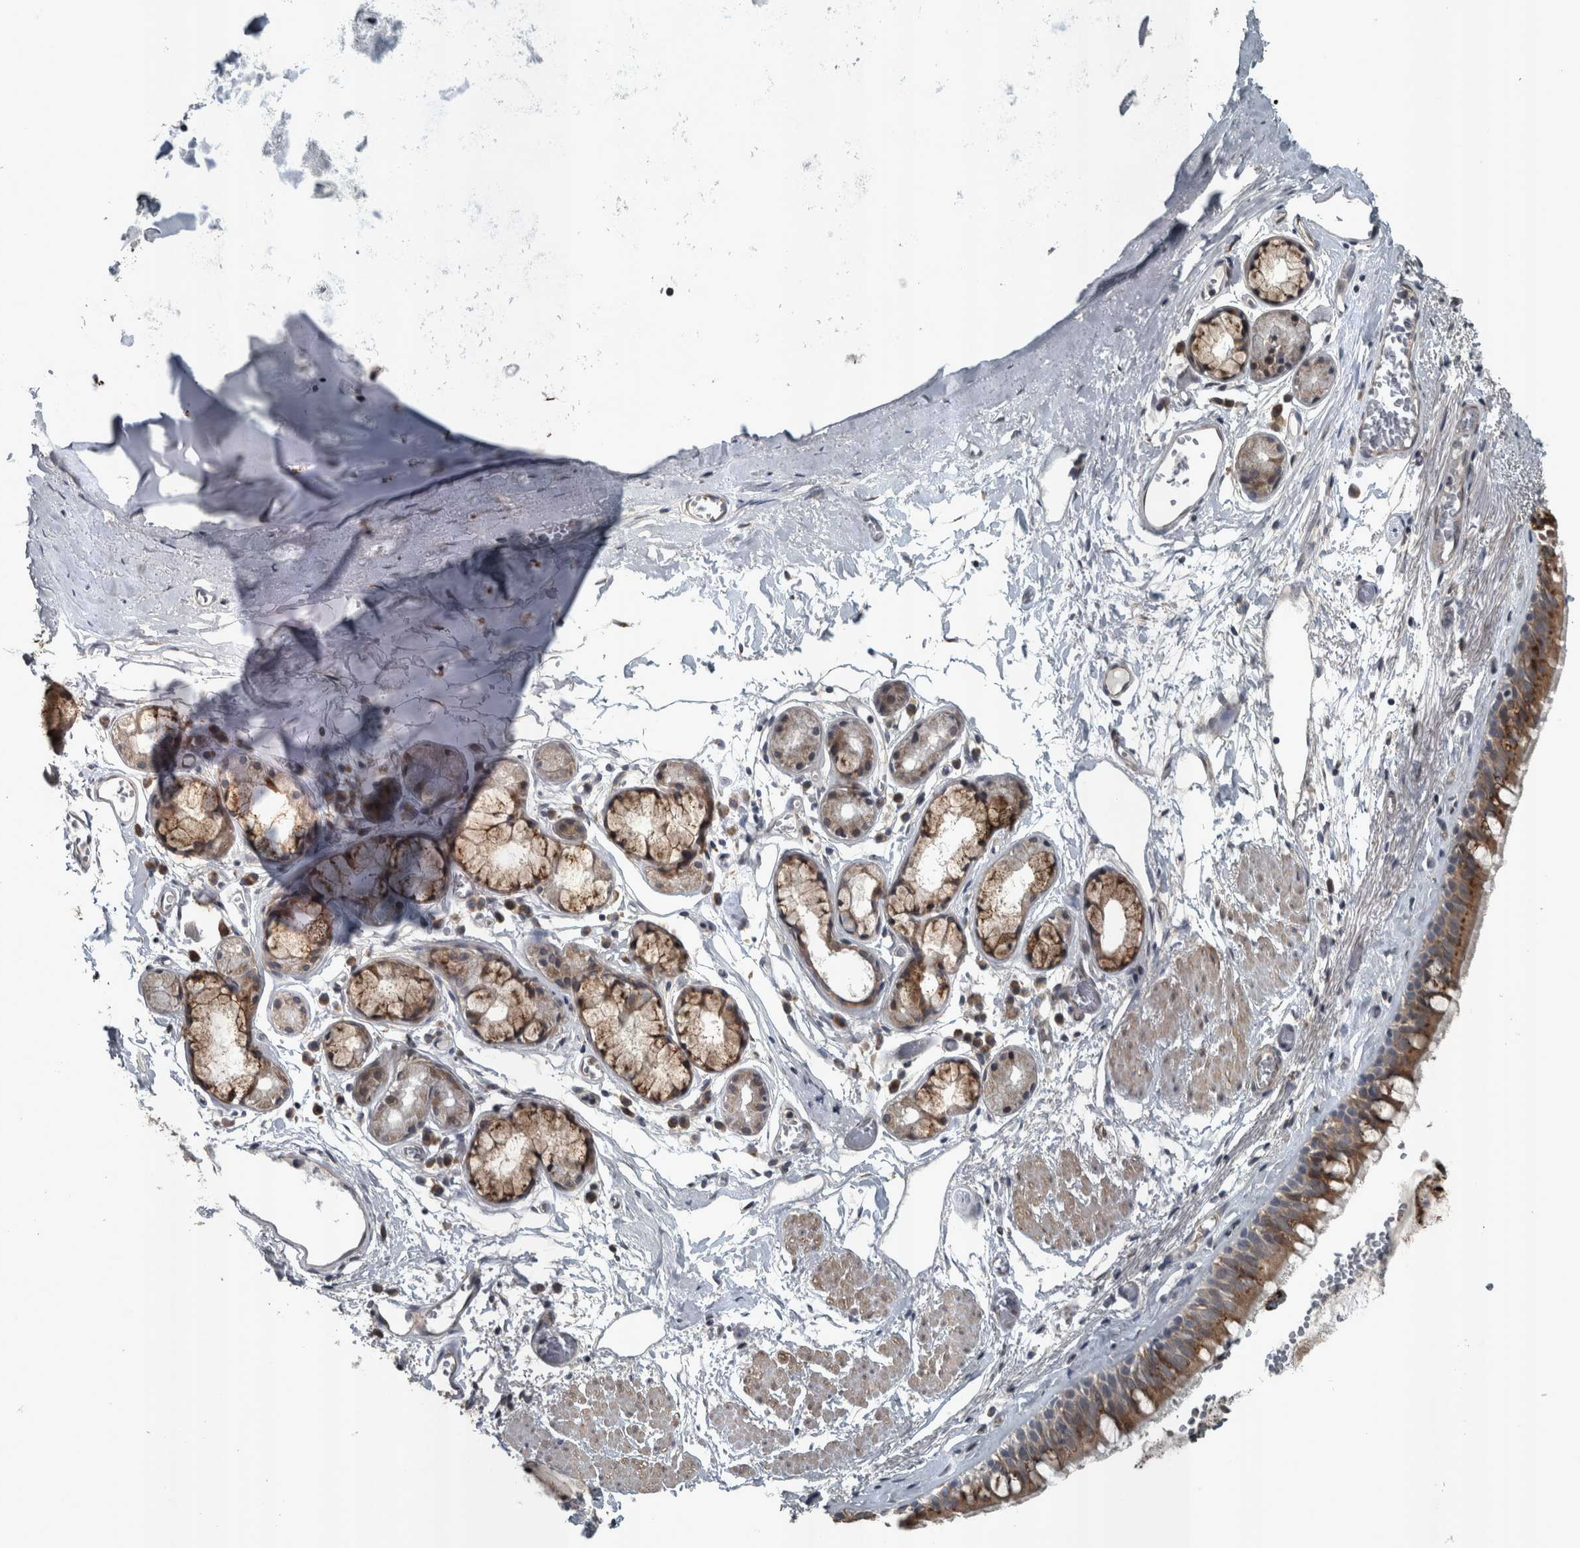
{"staining": {"intensity": "strong", "quantity": "25%-75%", "location": "cytoplasmic/membranous"}, "tissue": "bronchus", "cell_type": "Respiratory epithelial cells", "image_type": "normal", "snomed": [{"axis": "morphology", "description": "Normal tissue, NOS"}, {"axis": "topography", "description": "Bronchus"}, {"axis": "topography", "description": "Lung"}], "caption": "Respiratory epithelial cells exhibit strong cytoplasmic/membranous staining in approximately 25%-75% of cells in normal bronchus. (DAB (3,3'-diaminobenzidine) IHC with brightfield microscopy, high magnification).", "gene": "ZNF345", "patient": {"sex": "male", "age": 56}}